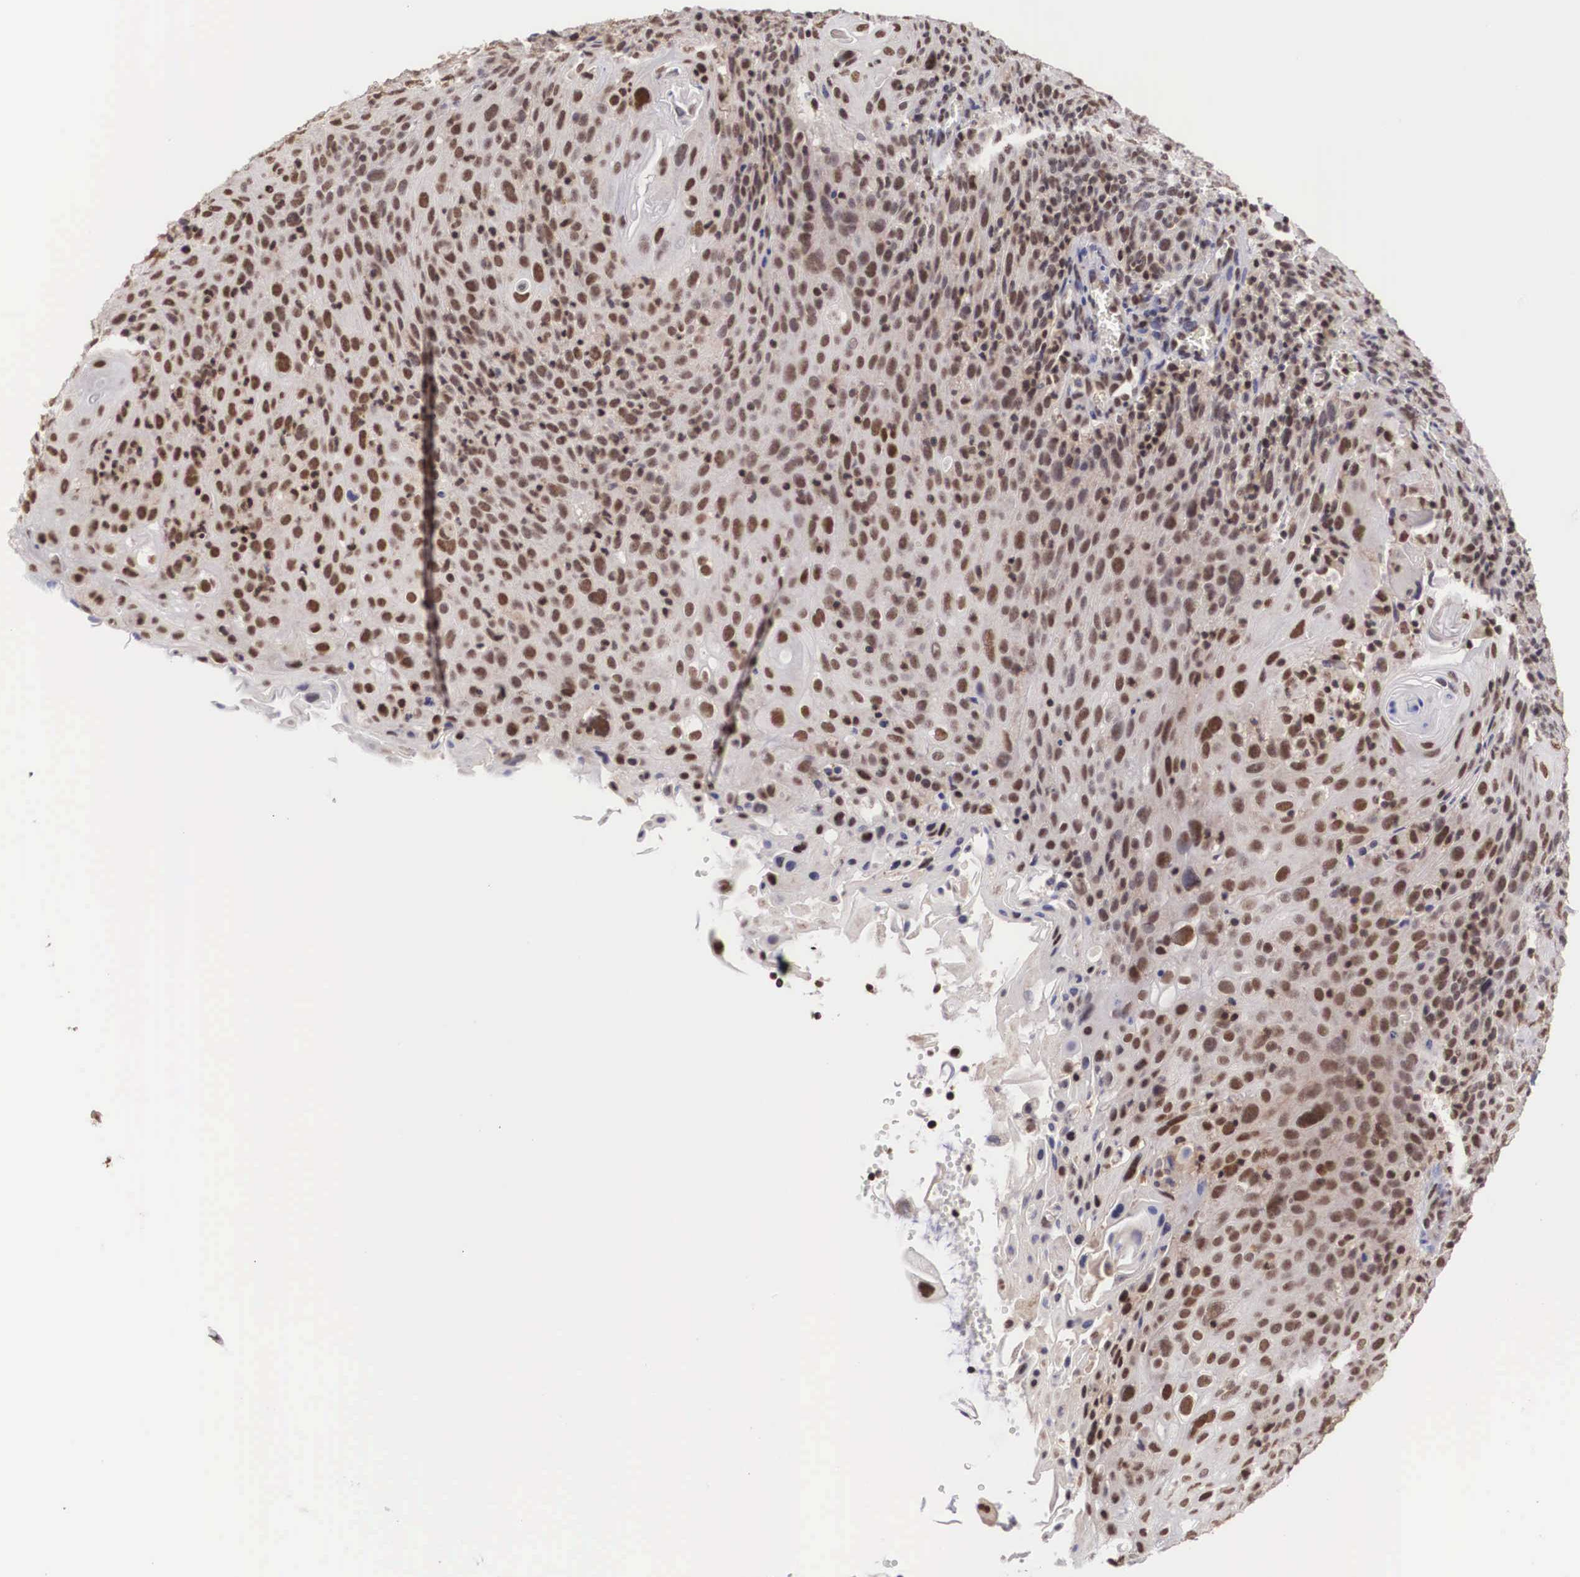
{"staining": {"intensity": "moderate", "quantity": ">75%", "location": "nuclear"}, "tissue": "cervical cancer", "cell_type": "Tumor cells", "image_type": "cancer", "snomed": [{"axis": "morphology", "description": "Squamous cell carcinoma, NOS"}, {"axis": "topography", "description": "Cervix"}], "caption": "Cervical cancer (squamous cell carcinoma) stained with DAB (3,3'-diaminobenzidine) immunohistochemistry demonstrates medium levels of moderate nuclear expression in approximately >75% of tumor cells.", "gene": "HTATSF1", "patient": {"sex": "female", "age": 54}}